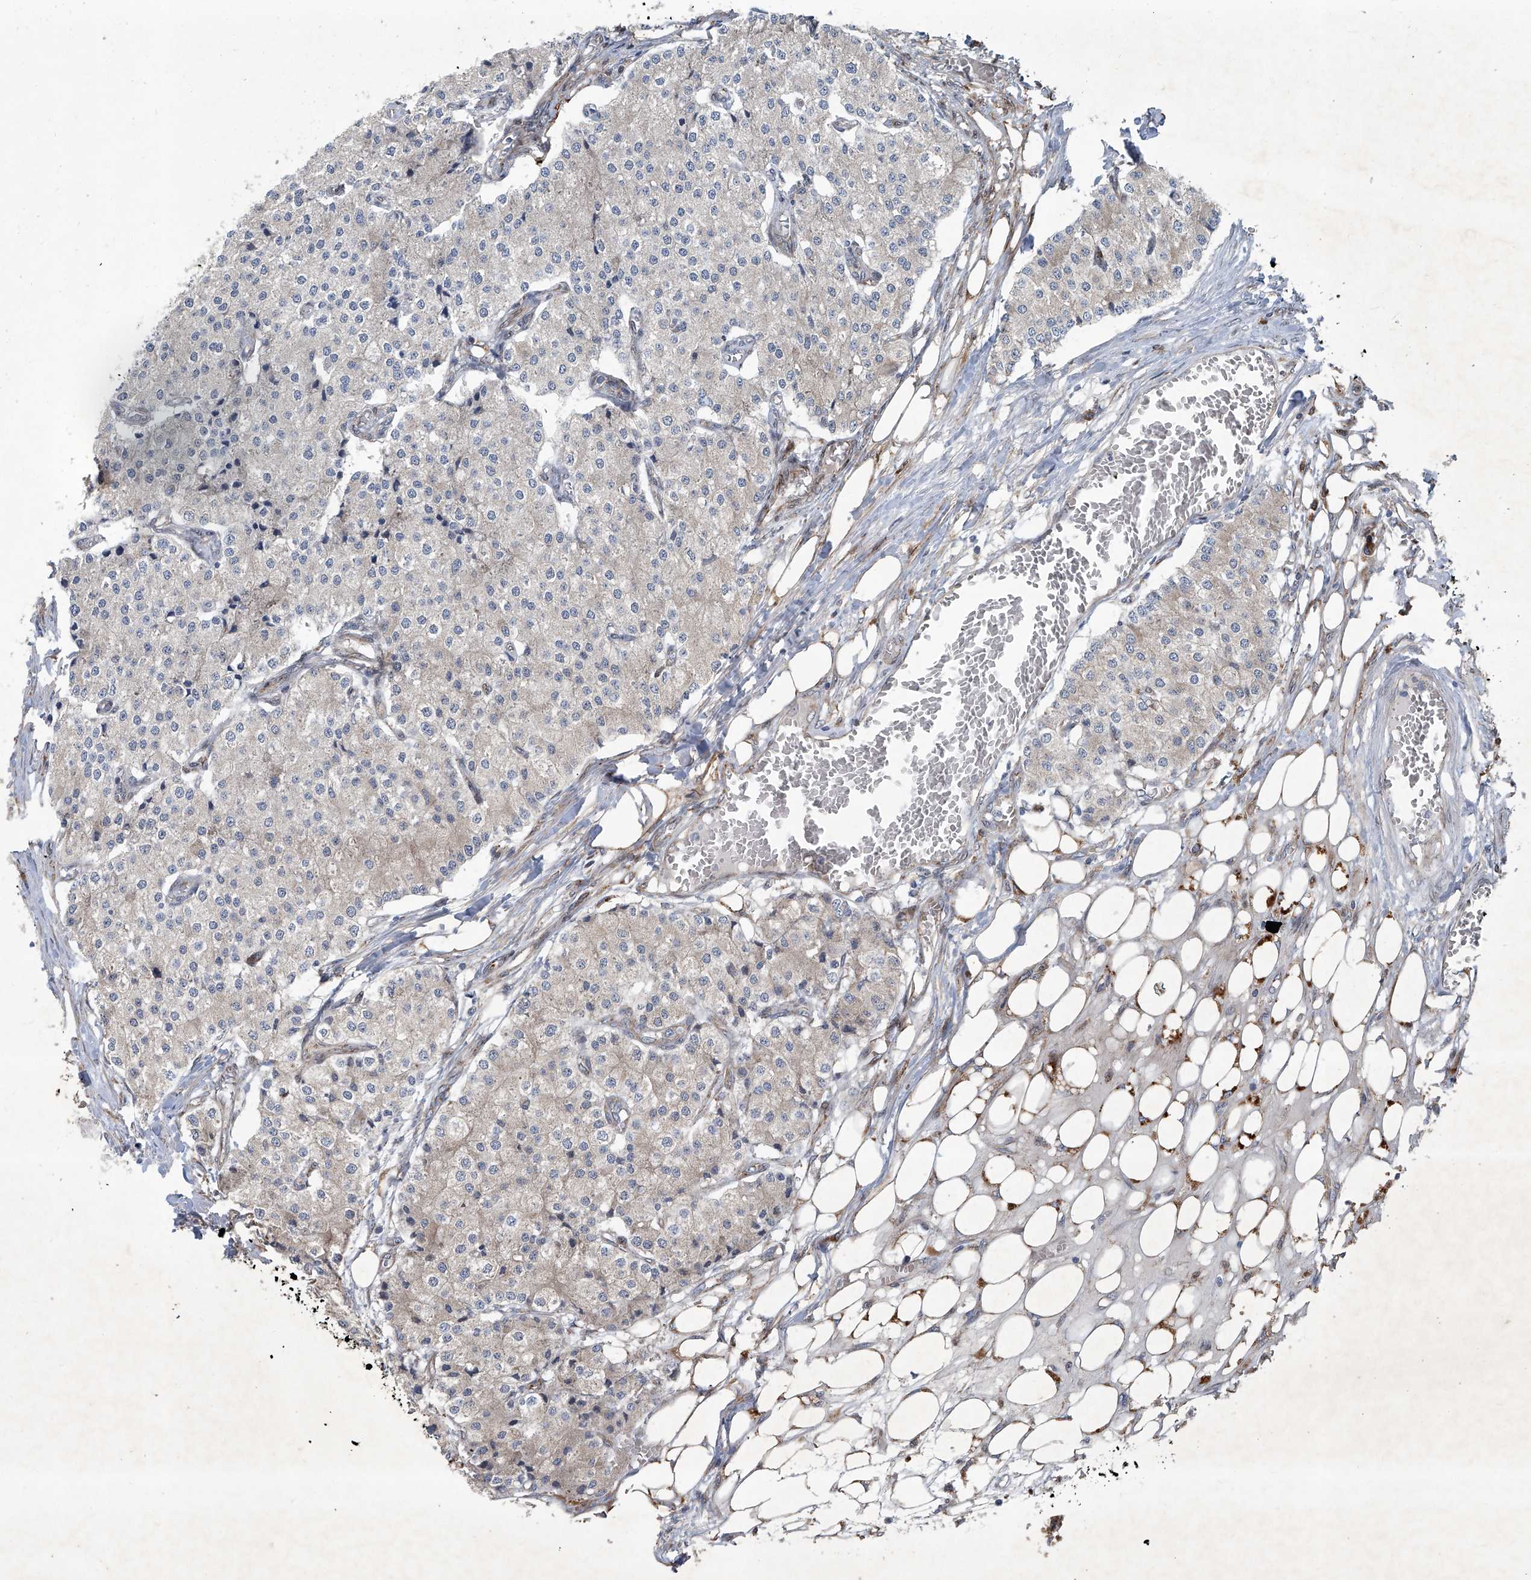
{"staining": {"intensity": "negative", "quantity": "none", "location": "none"}, "tissue": "carcinoid", "cell_type": "Tumor cells", "image_type": "cancer", "snomed": [{"axis": "morphology", "description": "Carcinoid, malignant, NOS"}, {"axis": "topography", "description": "Colon"}], "caption": "The micrograph displays no staining of tumor cells in carcinoid.", "gene": "GPR132", "patient": {"sex": "female", "age": 52}}